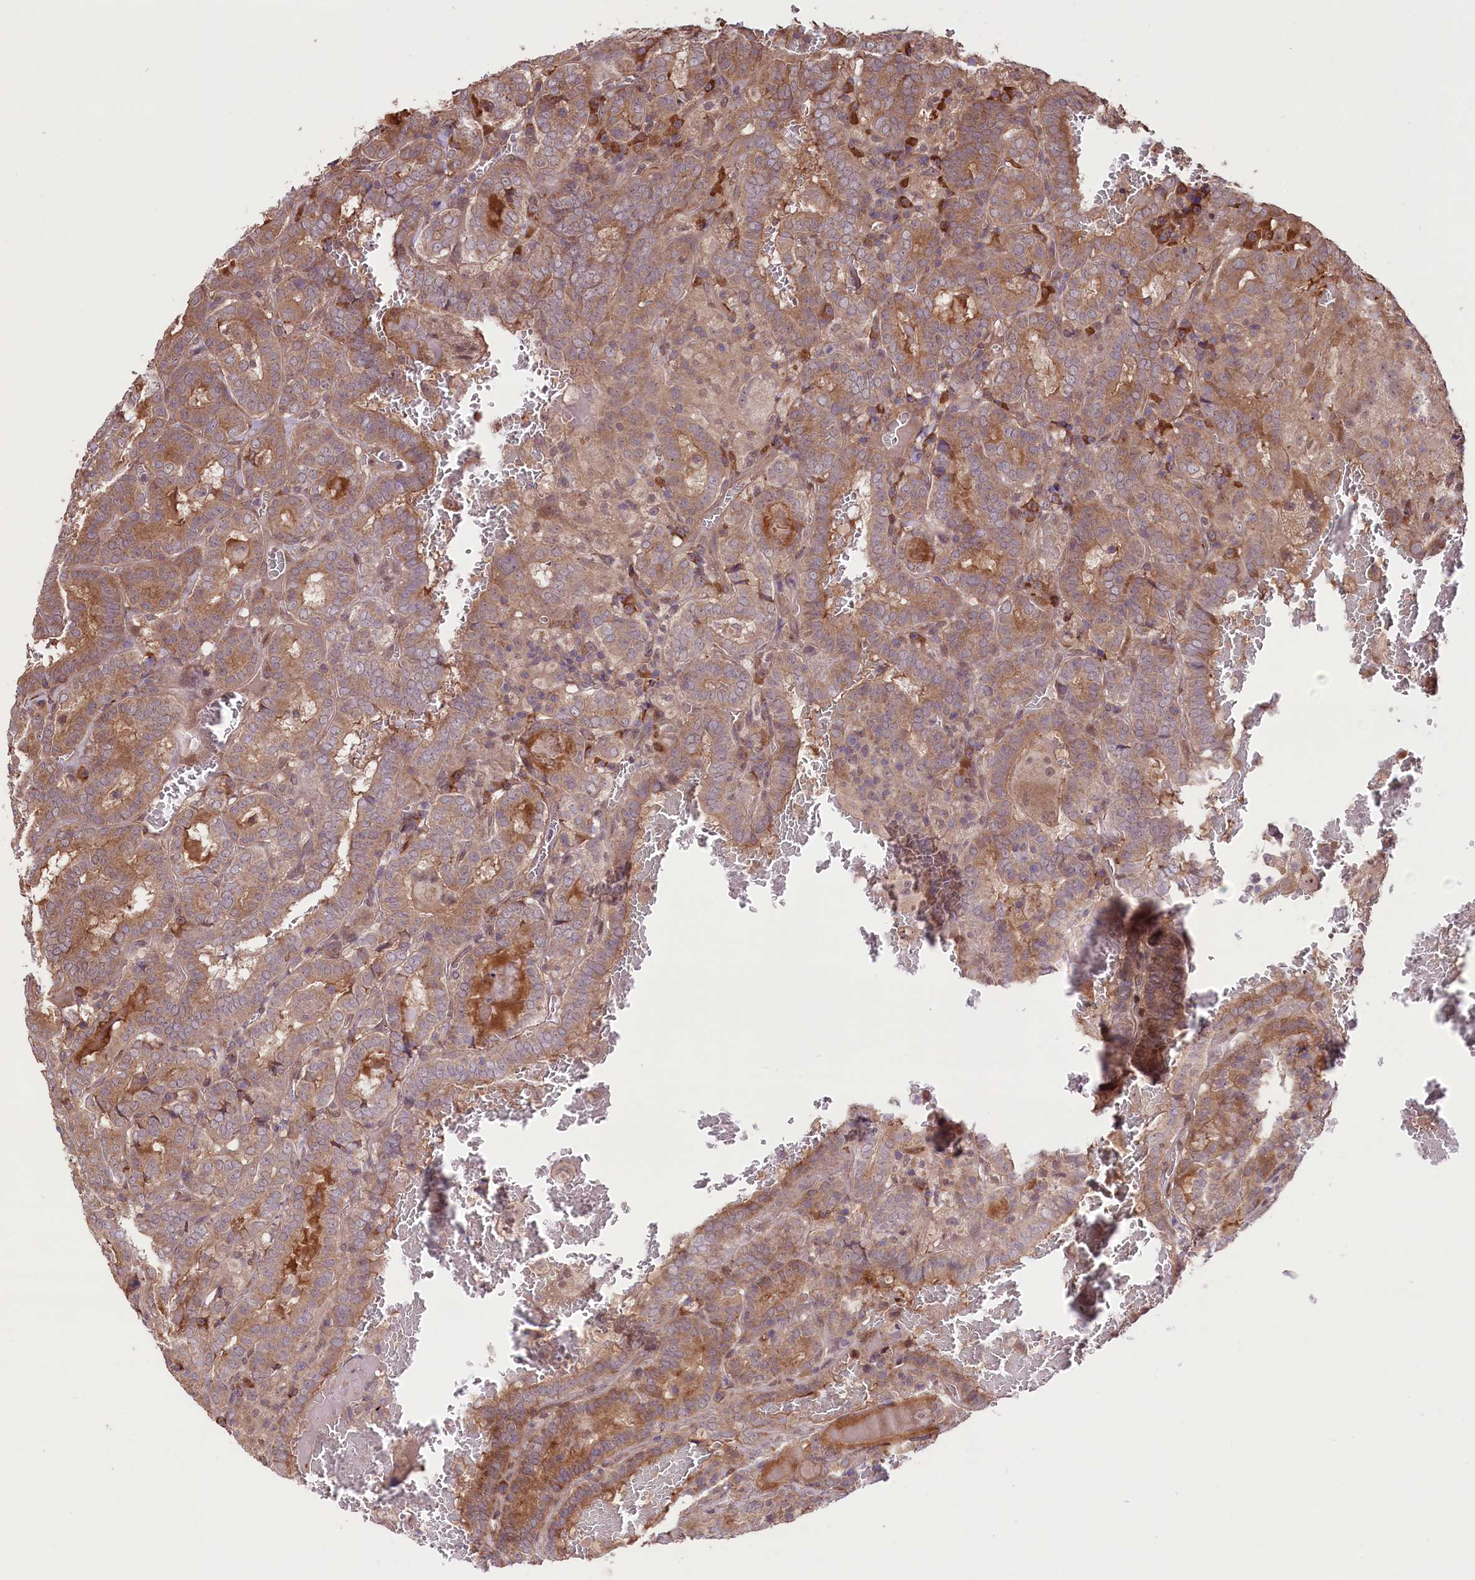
{"staining": {"intensity": "moderate", "quantity": "25%-75%", "location": "cytoplasmic/membranous"}, "tissue": "thyroid cancer", "cell_type": "Tumor cells", "image_type": "cancer", "snomed": [{"axis": "morphology", "description": "Papillary adenocarcinoma, NOS"}, {"axis": "topography", "description": "Thyroid gland"}], "caption": "Immunohistochemical staining of human papillary adenocarcinoma (thyroid) exhibits moderate cytoplasmic/membranous protein positivity in about 25%-75% of tumor cells. (DAB IHC, brown staining for protein, blue staining for nuclei).", "gene": "HDAC5", "patient": {"sex": "female", "age": 72}}